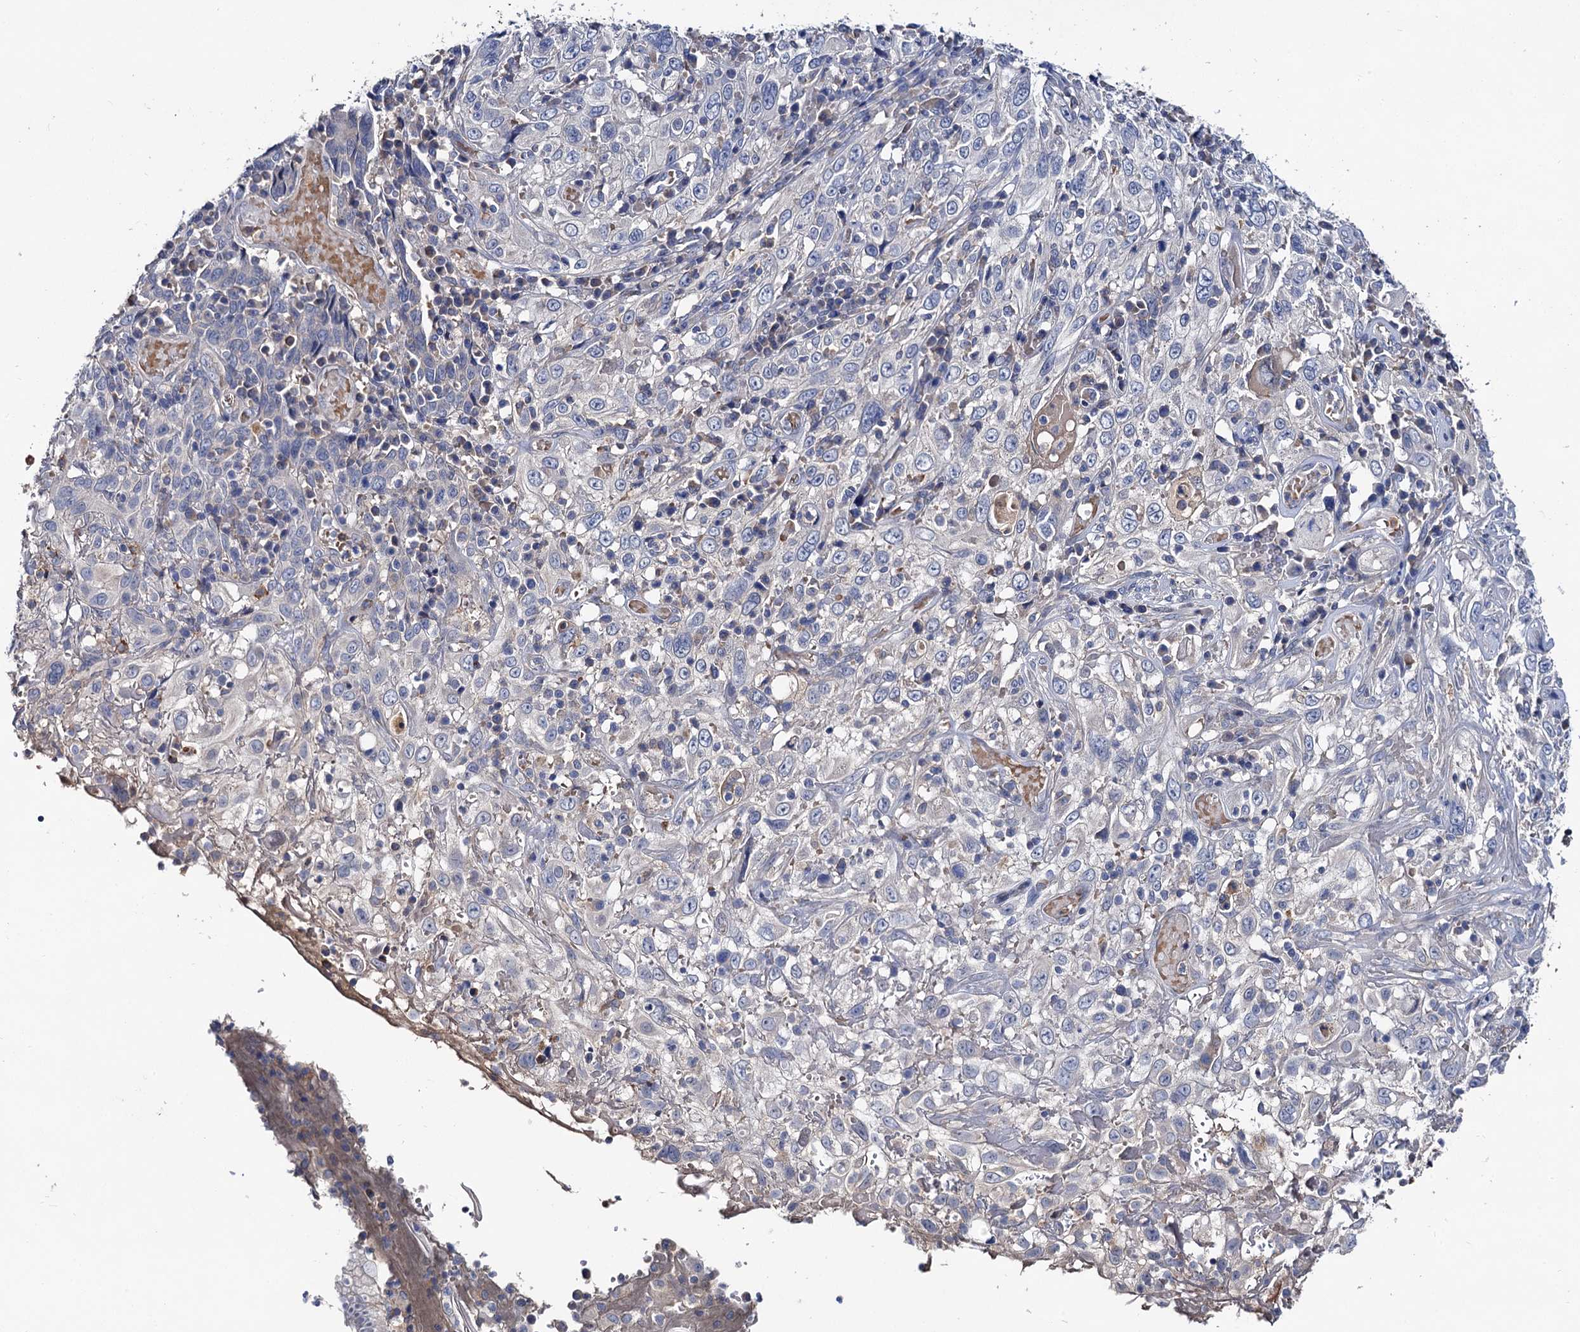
{"staining": {"intensity": "negative", "quantity": "none", "location": "none"}, "tissue": "cervical cancer", "cell_type": "Tumor cells", "image_type": "cancer", "snomed": [{"axis": "morphology", "description": "Squamous cell carcinoma, NOS"}, {"axis": "topography", "description": "Cervix"}], "caption": "Micrograph shows no significant protein staining in tumor cells of squamous cell carcinoma (cervical). The staining was performed using DAB to visualize the protein expression in brown, while the nuclei were stained in blue with hematoxylin (Magnification: 20x).", "gene": "HVCN1", "patient": {"sex": "female", "age": 46}}